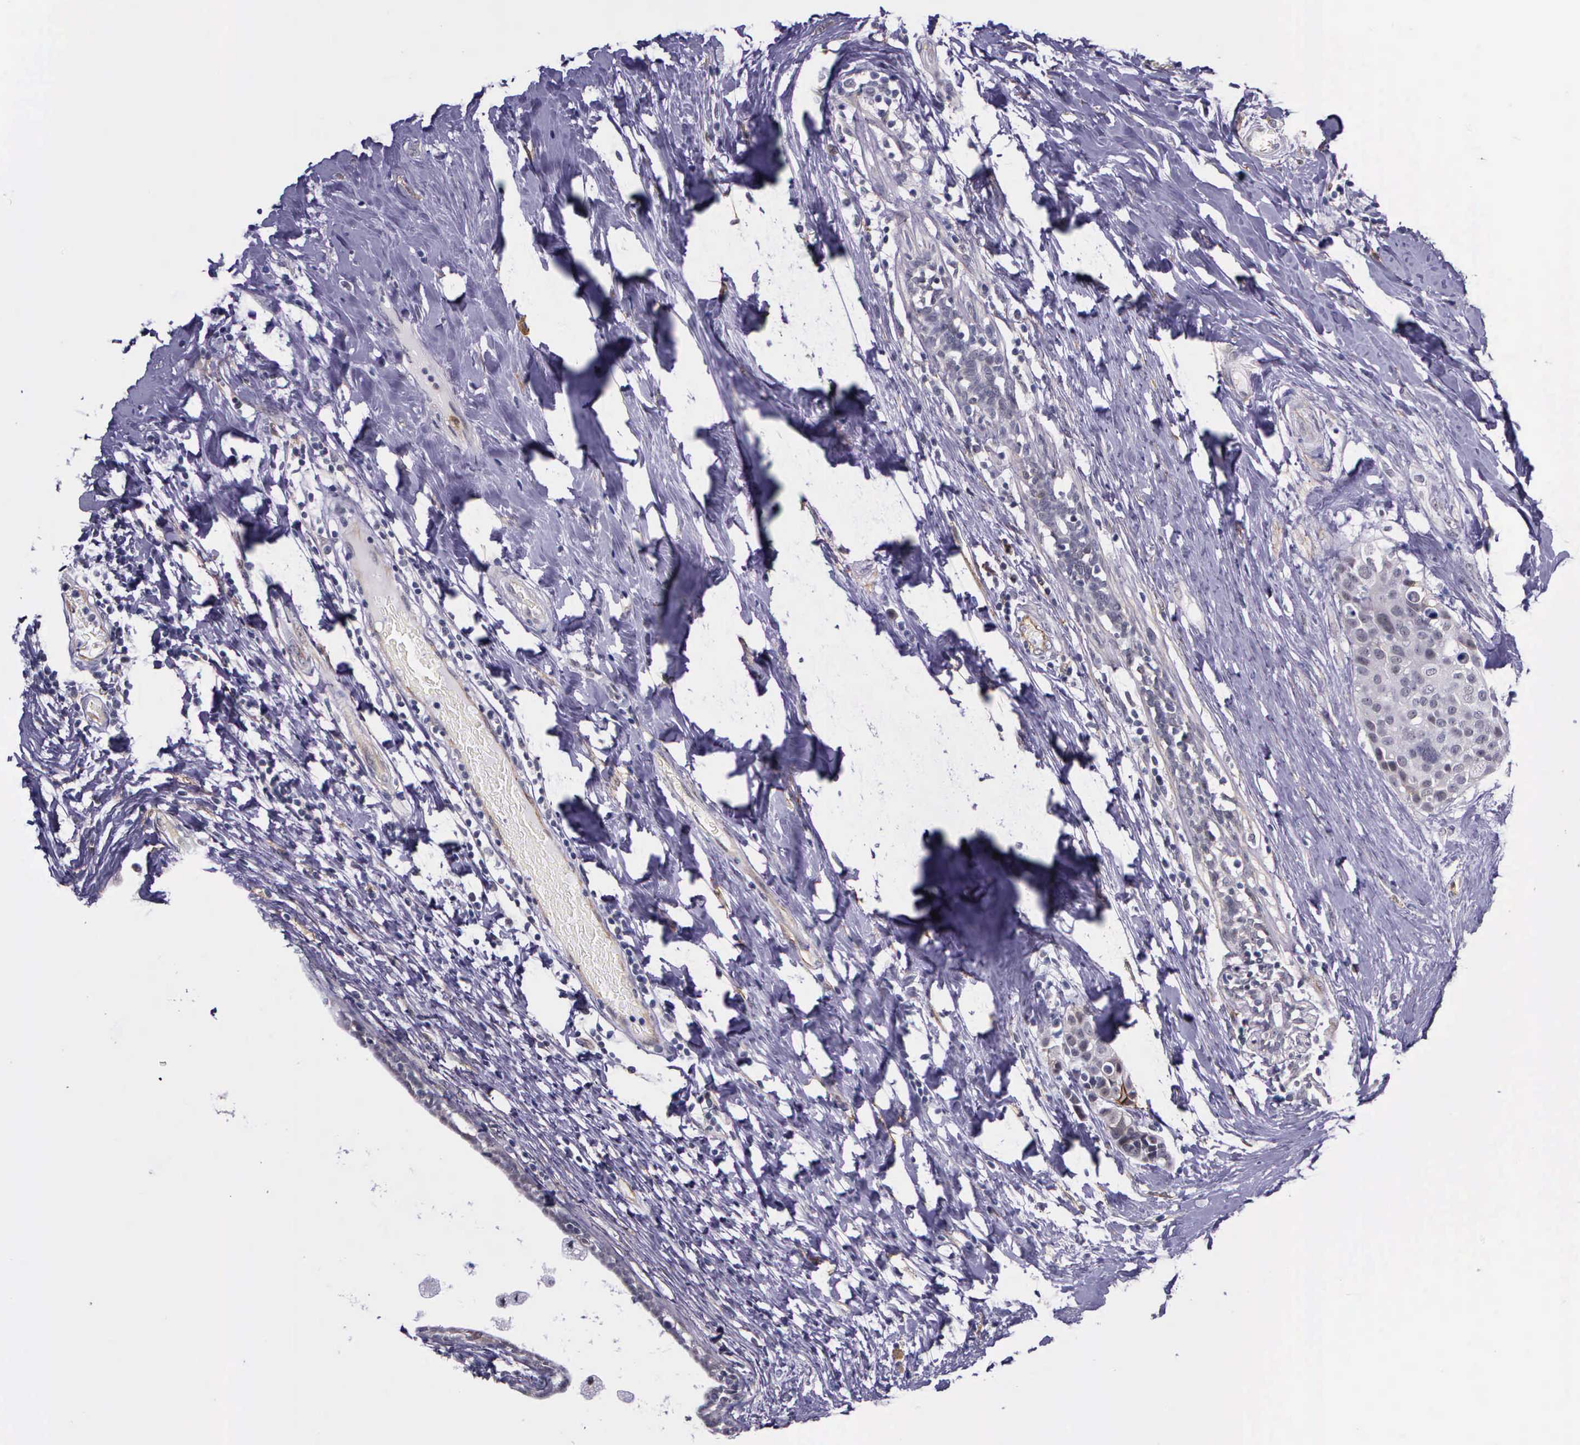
{"staining": {"intensity": "weak", "quantity": "<25%", "location": "cytoplasmic/membranous"}, "tissue": "breast cancer", "cell_type": "Tumor cells", "image_type": "cancer", "snomed": [{"axis": "morphology", "description": "Duct carcinoma"}, {"axis": "topography", "description": "Breast"}], "caption": "Breast infiltrating ductal carcinoma stained for a protein using immunohistochemistry (IHC) shows no positivity tumor cells.", "gene": "AHNAK2", "patient": {"sex": "female", "age": 45}}